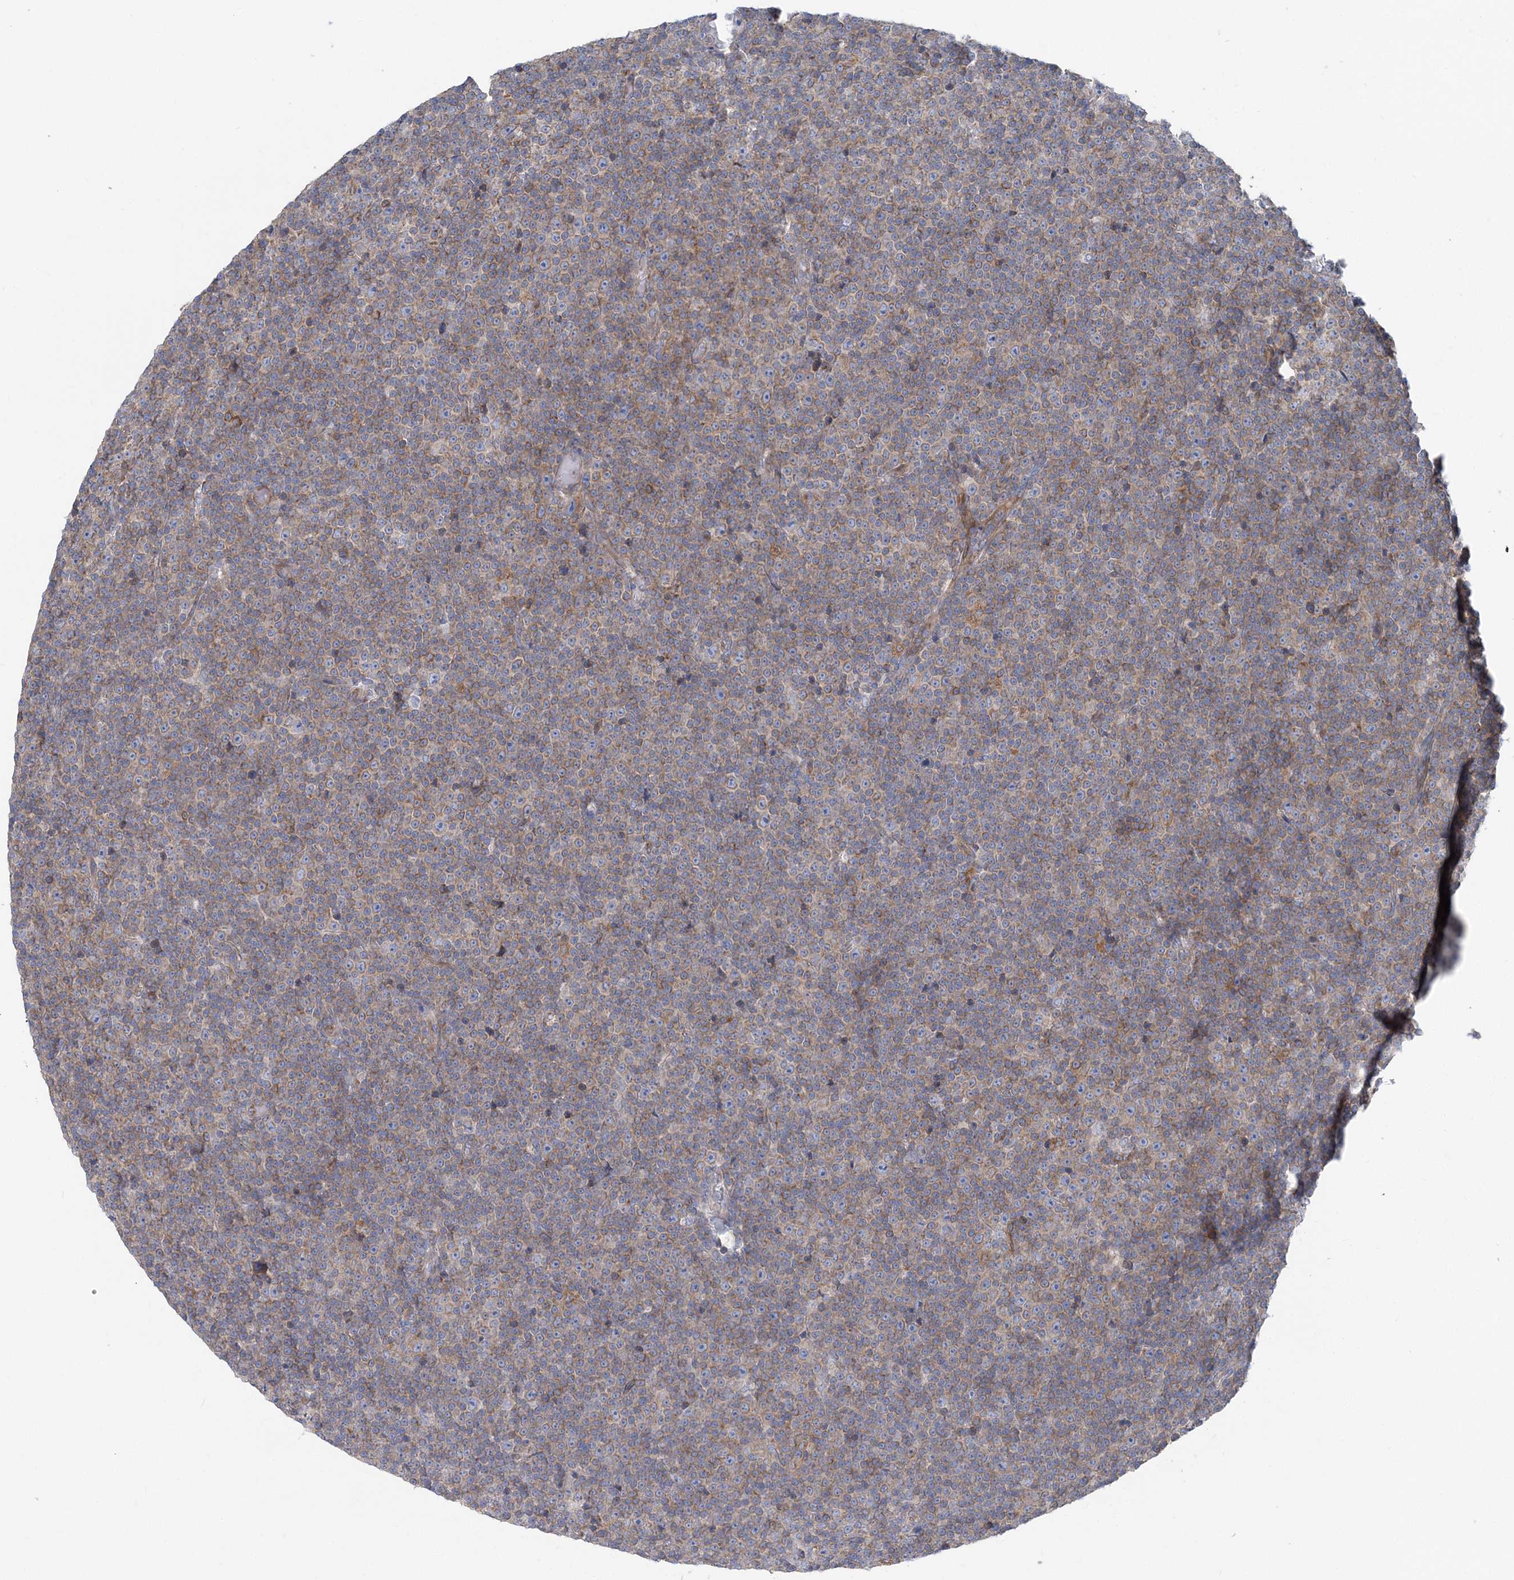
{"staining": {"intensity": "moderate", "quantity": "25%-75%", "location": "cytoplasmic/membranous"}, "tissue": "lymphoma", "cell_type": "Tumor cells", "image_type": "cancer", "snomed": [{"axis": "morphology", "description": "Malignant lymphoma, non-Hodgkin's type, Low grade"}, {"axis": "topography", "description": "Lymph node"}], "caption": "This is an image of immunohistochemistry staining of lymphoma, which shows moderate staining in the cytoplasmic/membranous of tumor cells.", "gene": "FAM114A2", "patient": {"sex": "female", "age": 67}}